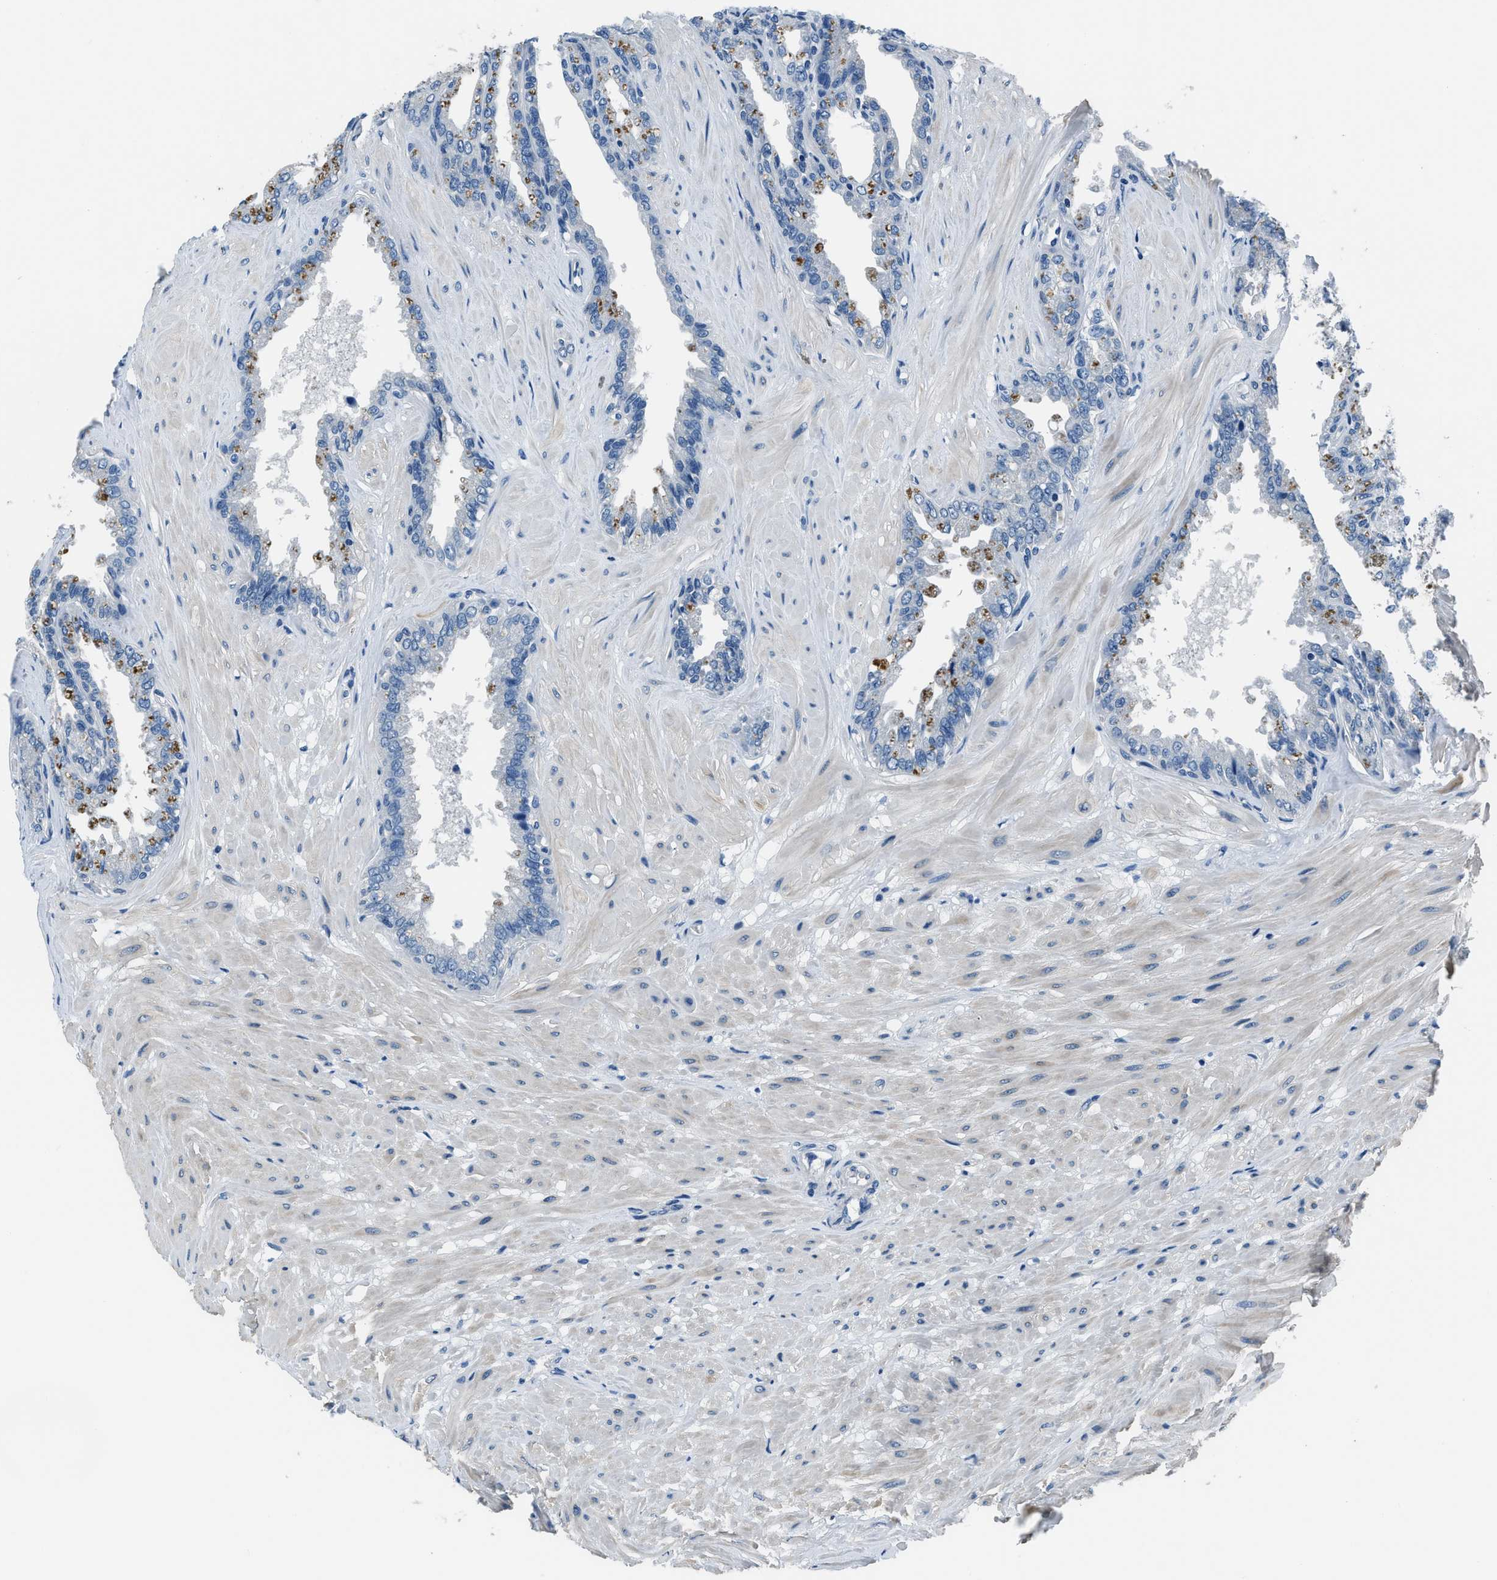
{"staining": {"intensity": "negative", "quantity": "none", "location": "none"}, "tissue": "seminal vesicle", "cell_type": "Glandular cells", "image_type": "normal", "snomed": [{"axis": "morphology", "description": "Normal tissue, NOS"}, {"axis": "topography", "description": "Seminal veicle"}], "caption": "Human seminal vesicle stained for a protein using immunohistochemistry reveals no staining in glandular cells.", "gene": "GJA3", "patient": {"sex": "male", "age": 46}}